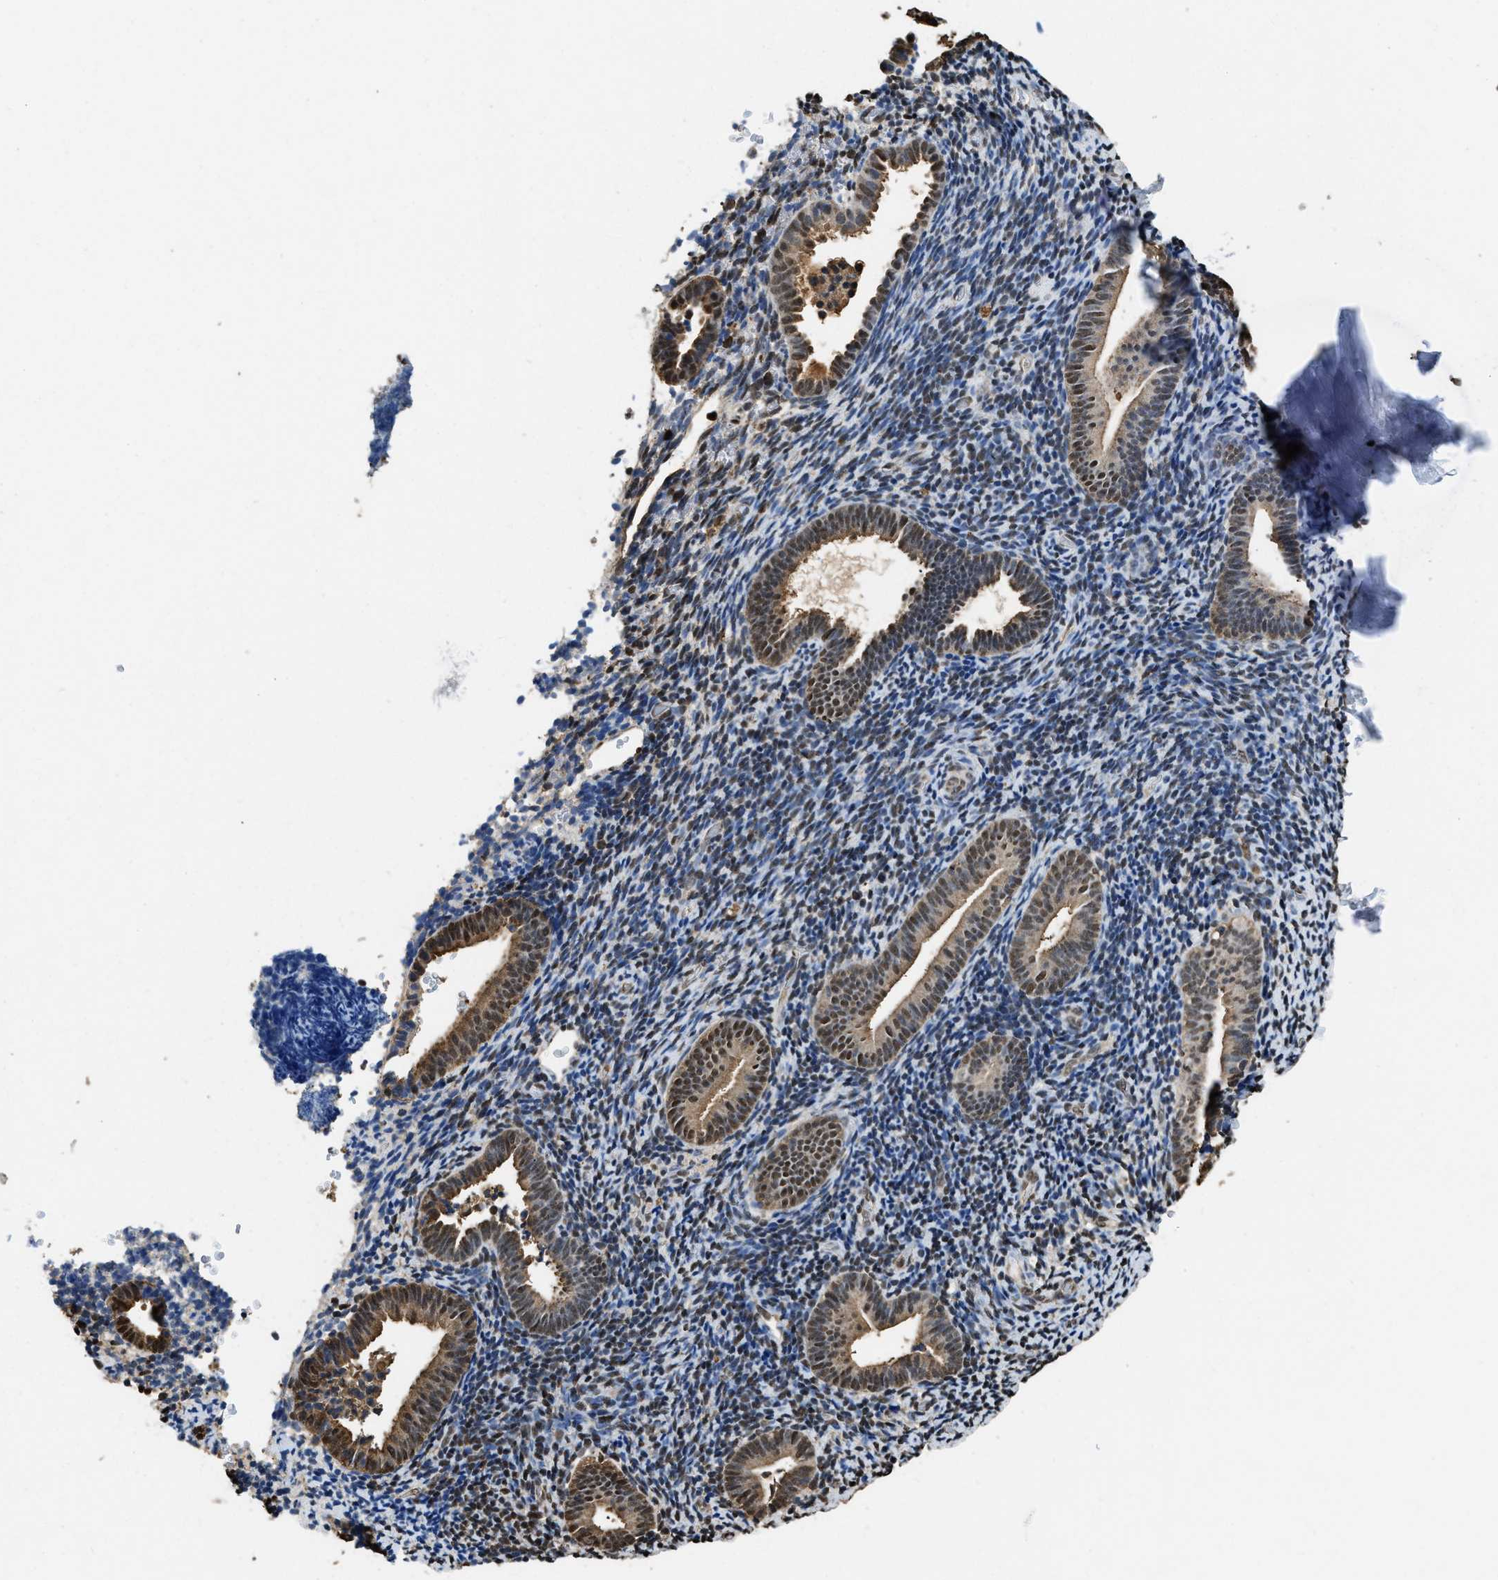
{"staining": {"intensity": "moderate", "quantity": "25%-75%", "location": "cytoplasmic/membranous,nuclear"}, "tissue": "endometrium", "cell_type": "Cells in endometrial stroma", "image_type": "normal", "snomed": [{"axis": "morphology", "description": "Normal tissue, NOS"}, {"axis": "topography", "description": "Endometrium"}], "caption": "Endometrium stained with a protein marker exhibits moderate staining in cells in endometrial stroma.", "gene": "GAPDH", "patient": {"sex": "female", "age": 51}}